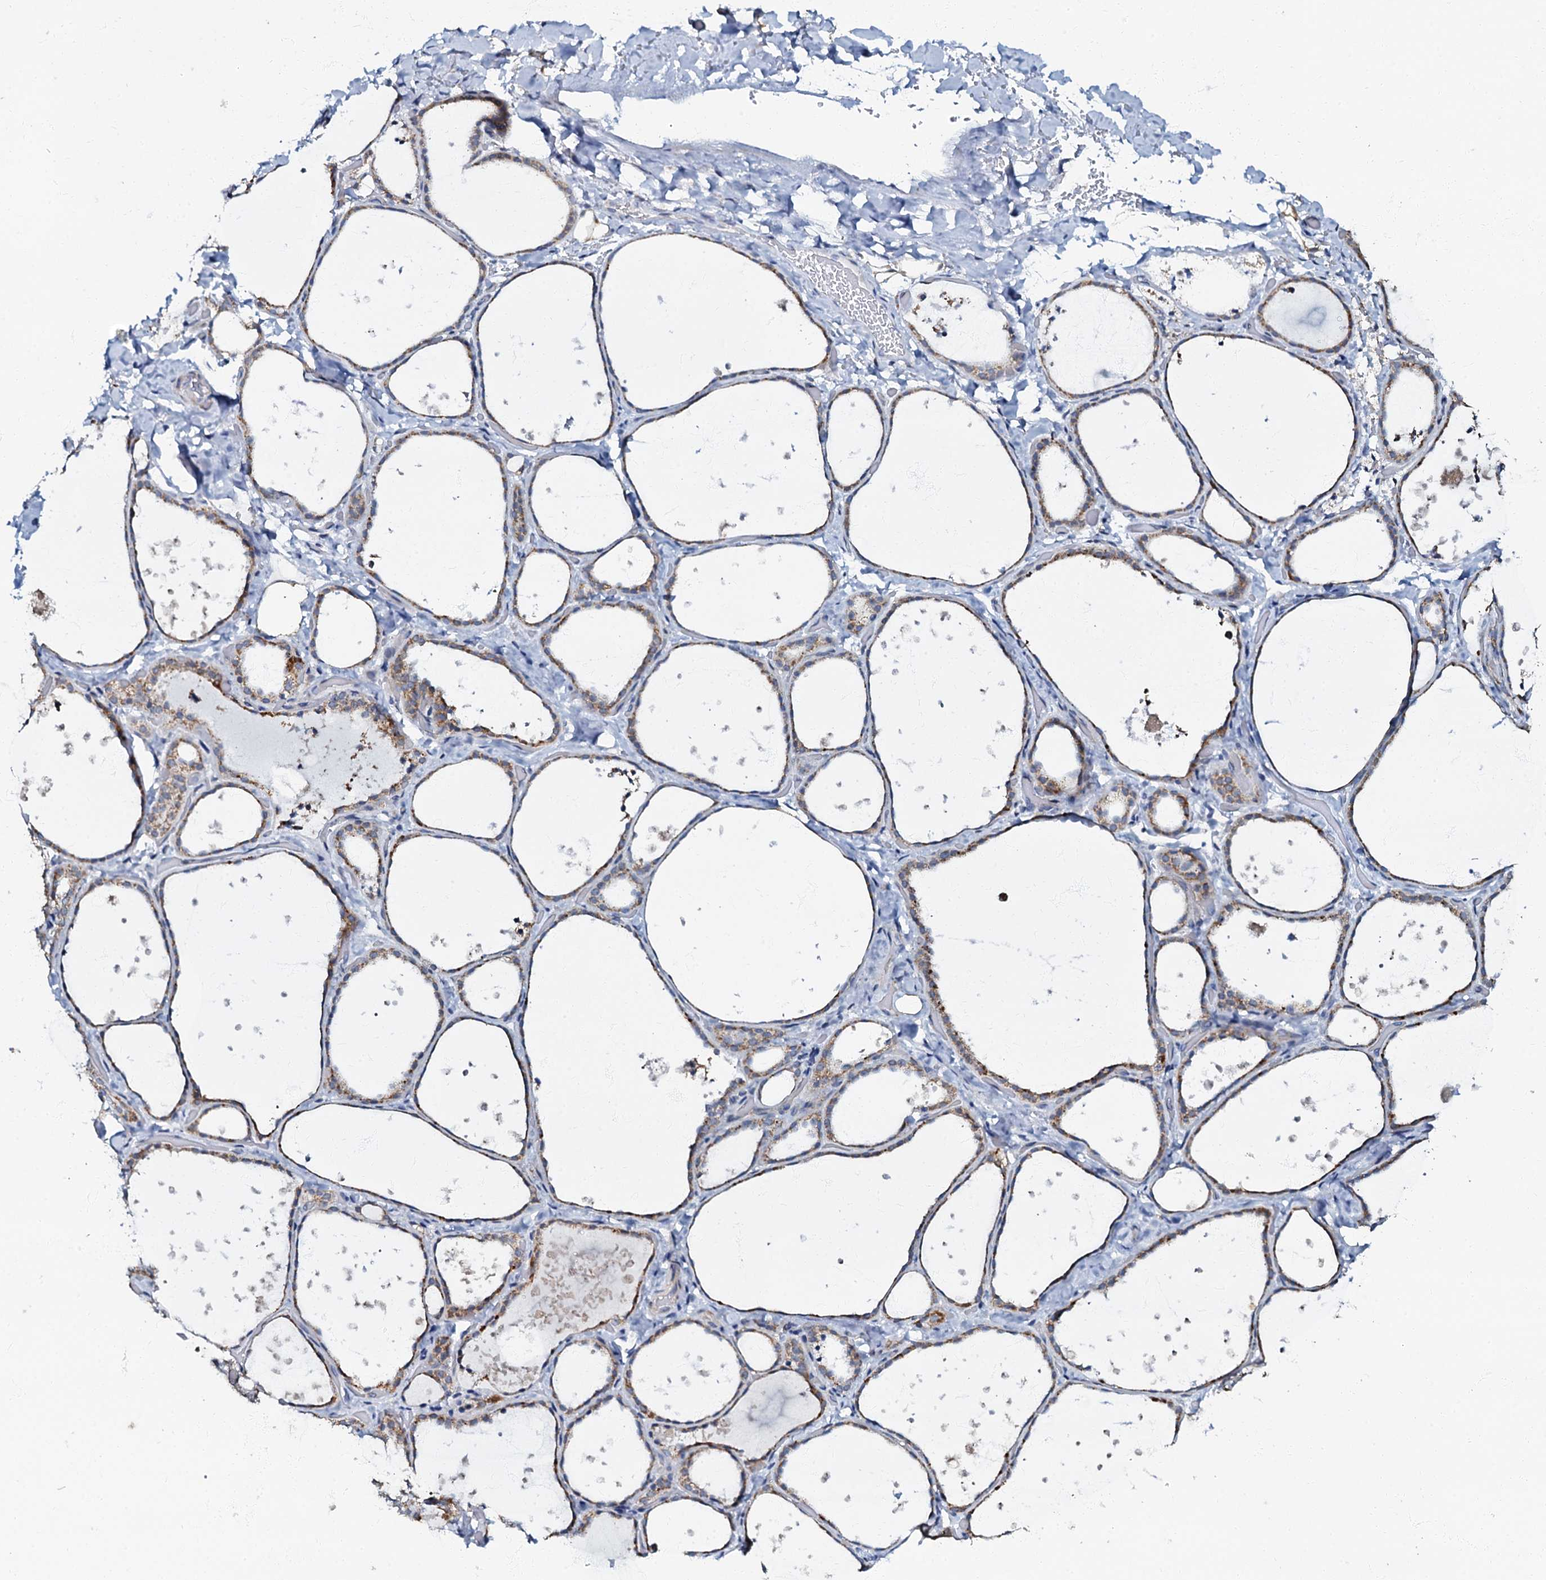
{"staining": {"intensity": "moderate", "quantity": ">75%", "location": "cytoplasmic/membranous"}, "tissue": "thyroid gland", "cell_type": "Glandular cells", "image_type": "normal", "snomed": [{"axis": "morphology", "description": "Normal tissue, NOS"}, {"axis": "topography", "description": "Thyroid gland"}], "caption": "IHC histopathology image of unremarkable human thyroid gland stained for a protein (brown), which demonstrates medium levels of moderate cytoplasmic/membranous positivity in approximately >75% of glandular cells.", "gene": "MRPL51", "patient": {"sex": "female", "age": 44}}